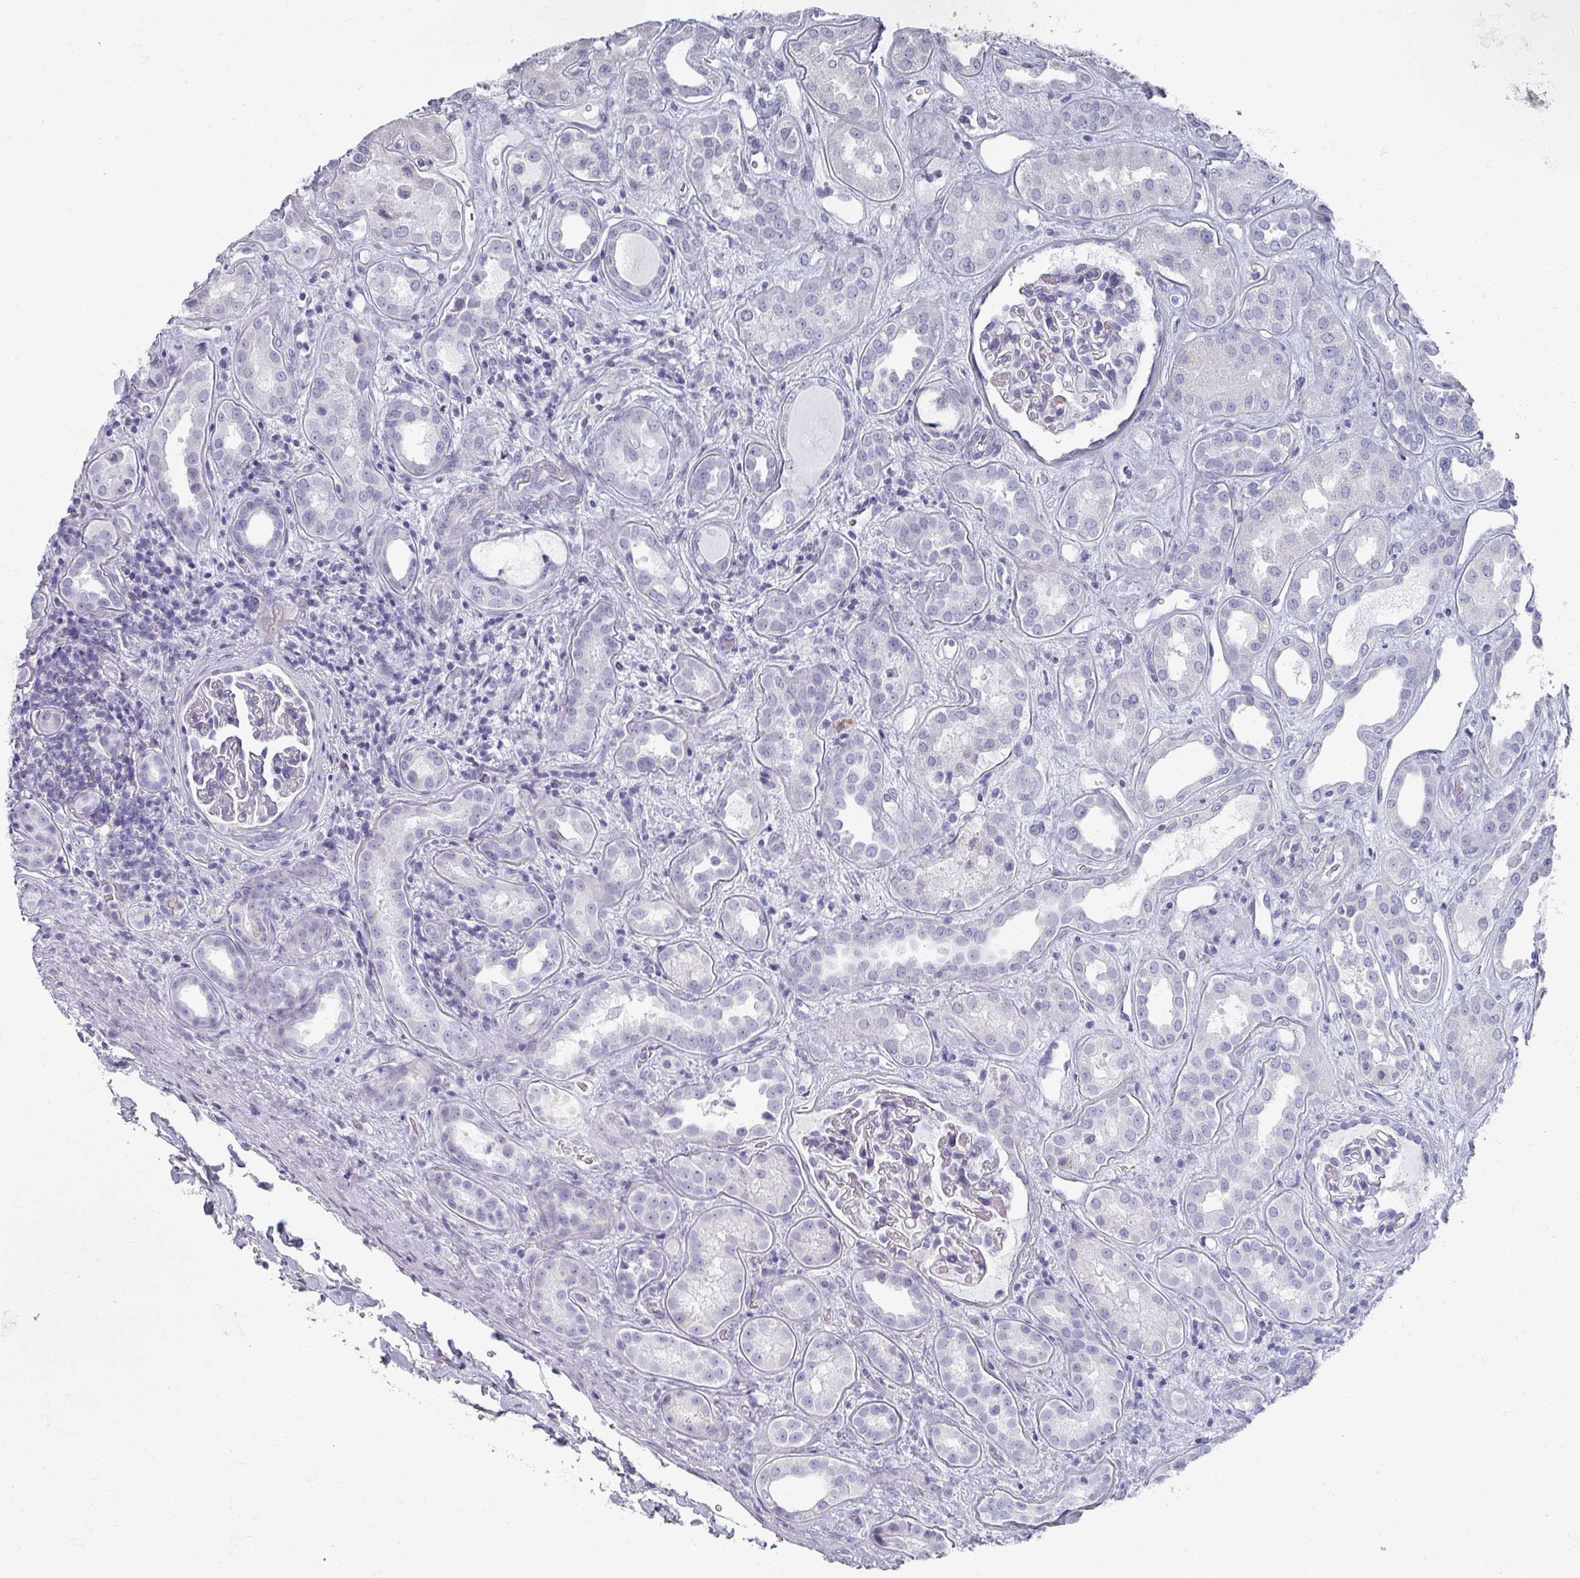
{"staining": {"intensity": "negative", "quantity": "none", "location": "none"}, "tissue": "kidney", "cell_type": "Cells in glomeruli", "image_type": "normal", "snomed": [{"axis": "morphology", "description": "Normal tissue, NOS"}, {"axis": "topography", "description": "Kidney"}], "caption": "Human kidney stained for a protein using immunohistochemistry demonstrates no expression in cells in glomeruli.", "gene": "OMG", "patient": {"sex": "male", "age": 59}}